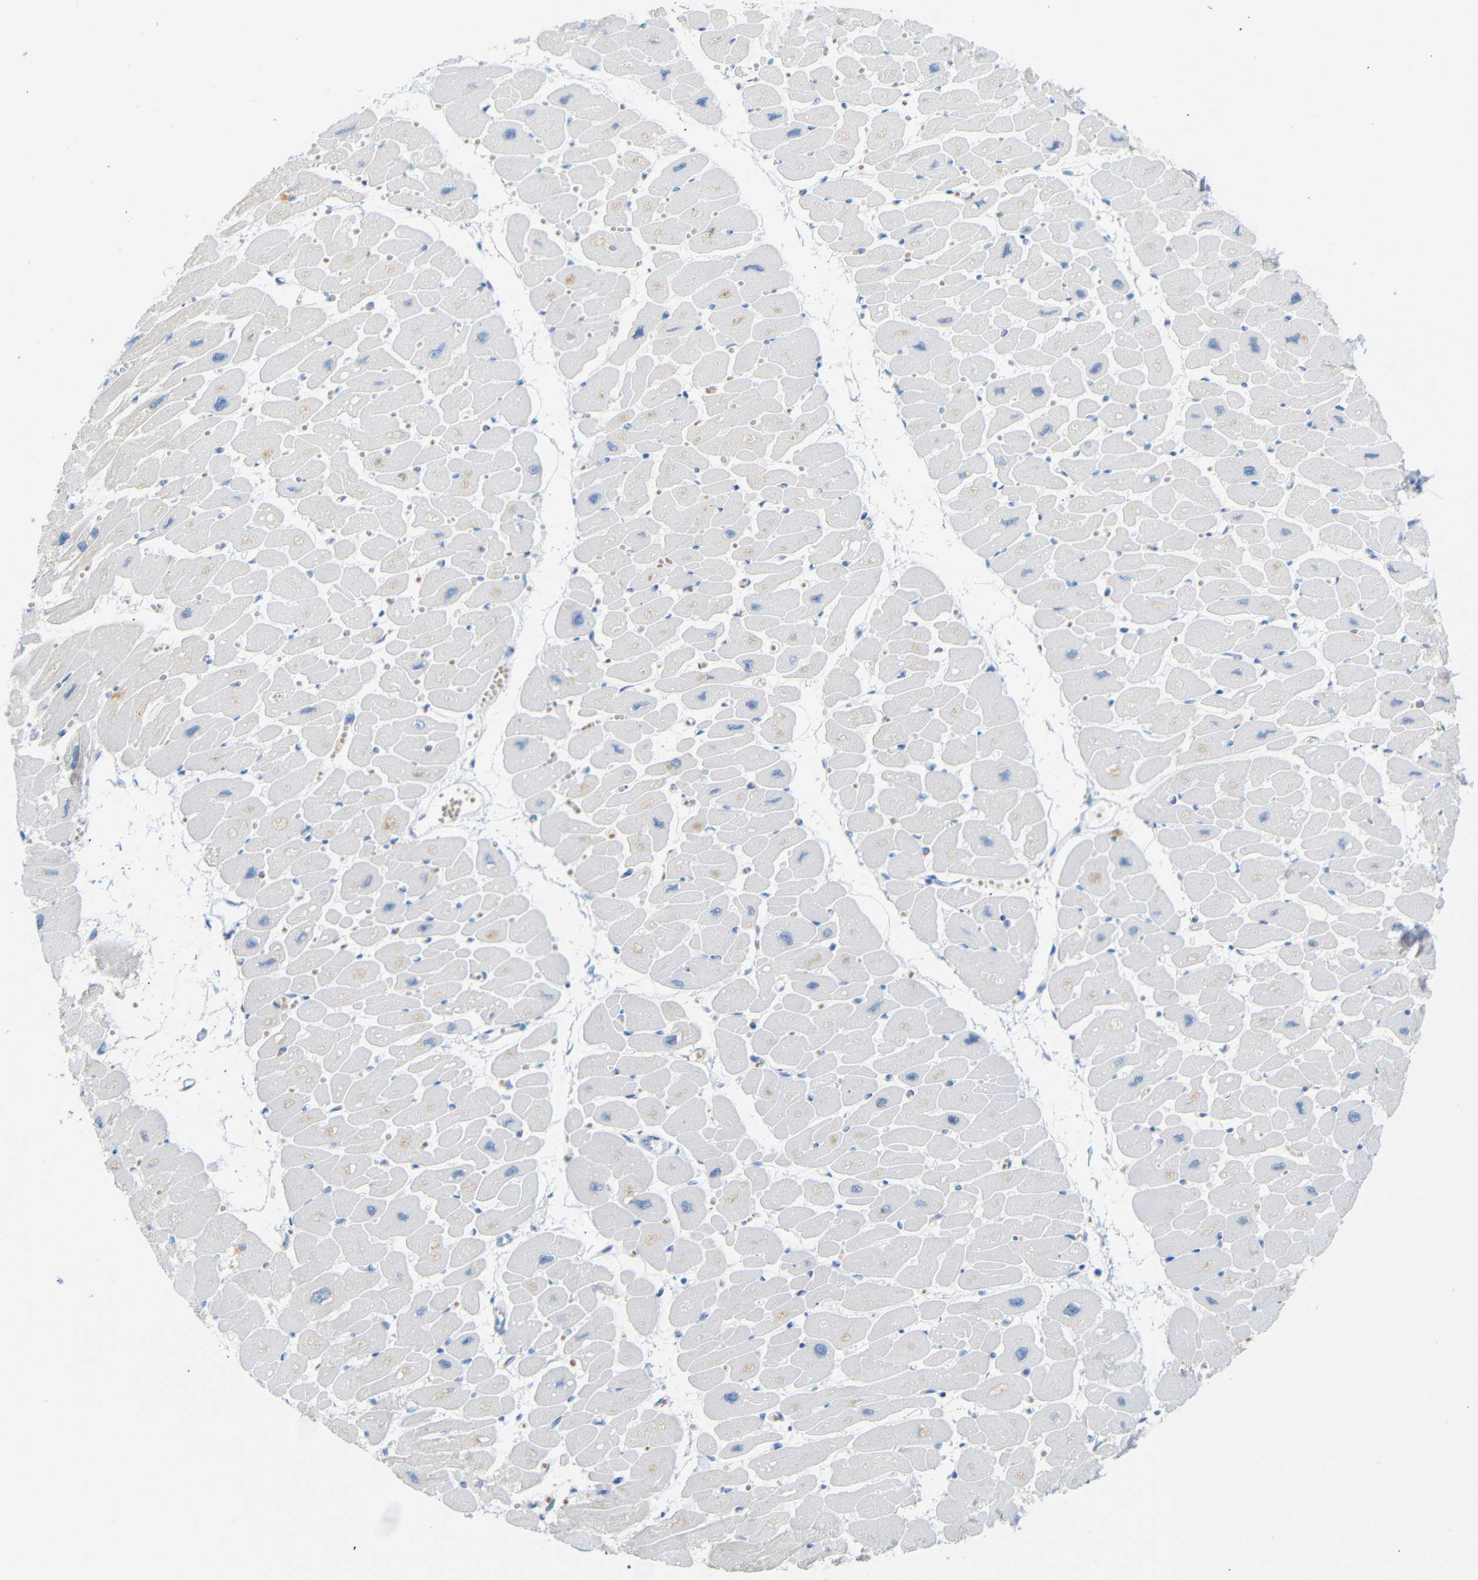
{"staining": {"intensity": "negative", "quantity": "none", "location": "none"}, "tissue": "heart muscle", "cell_type": "Cardiomyocytes", "image_type": "normal", "snomed": [{"axis": "morphology", "description": "Normal tissue, NOS"}, {"axis": "topography", "description": "Heart"}], "caption": "There is no significant positivity in cardiomyocytes of heart muscle. (Brightfield microscopy of DAB immunohistochemistry at high magnification).", "gene": "DYNAP", "patient": {"sex": "female", "age": 54}}